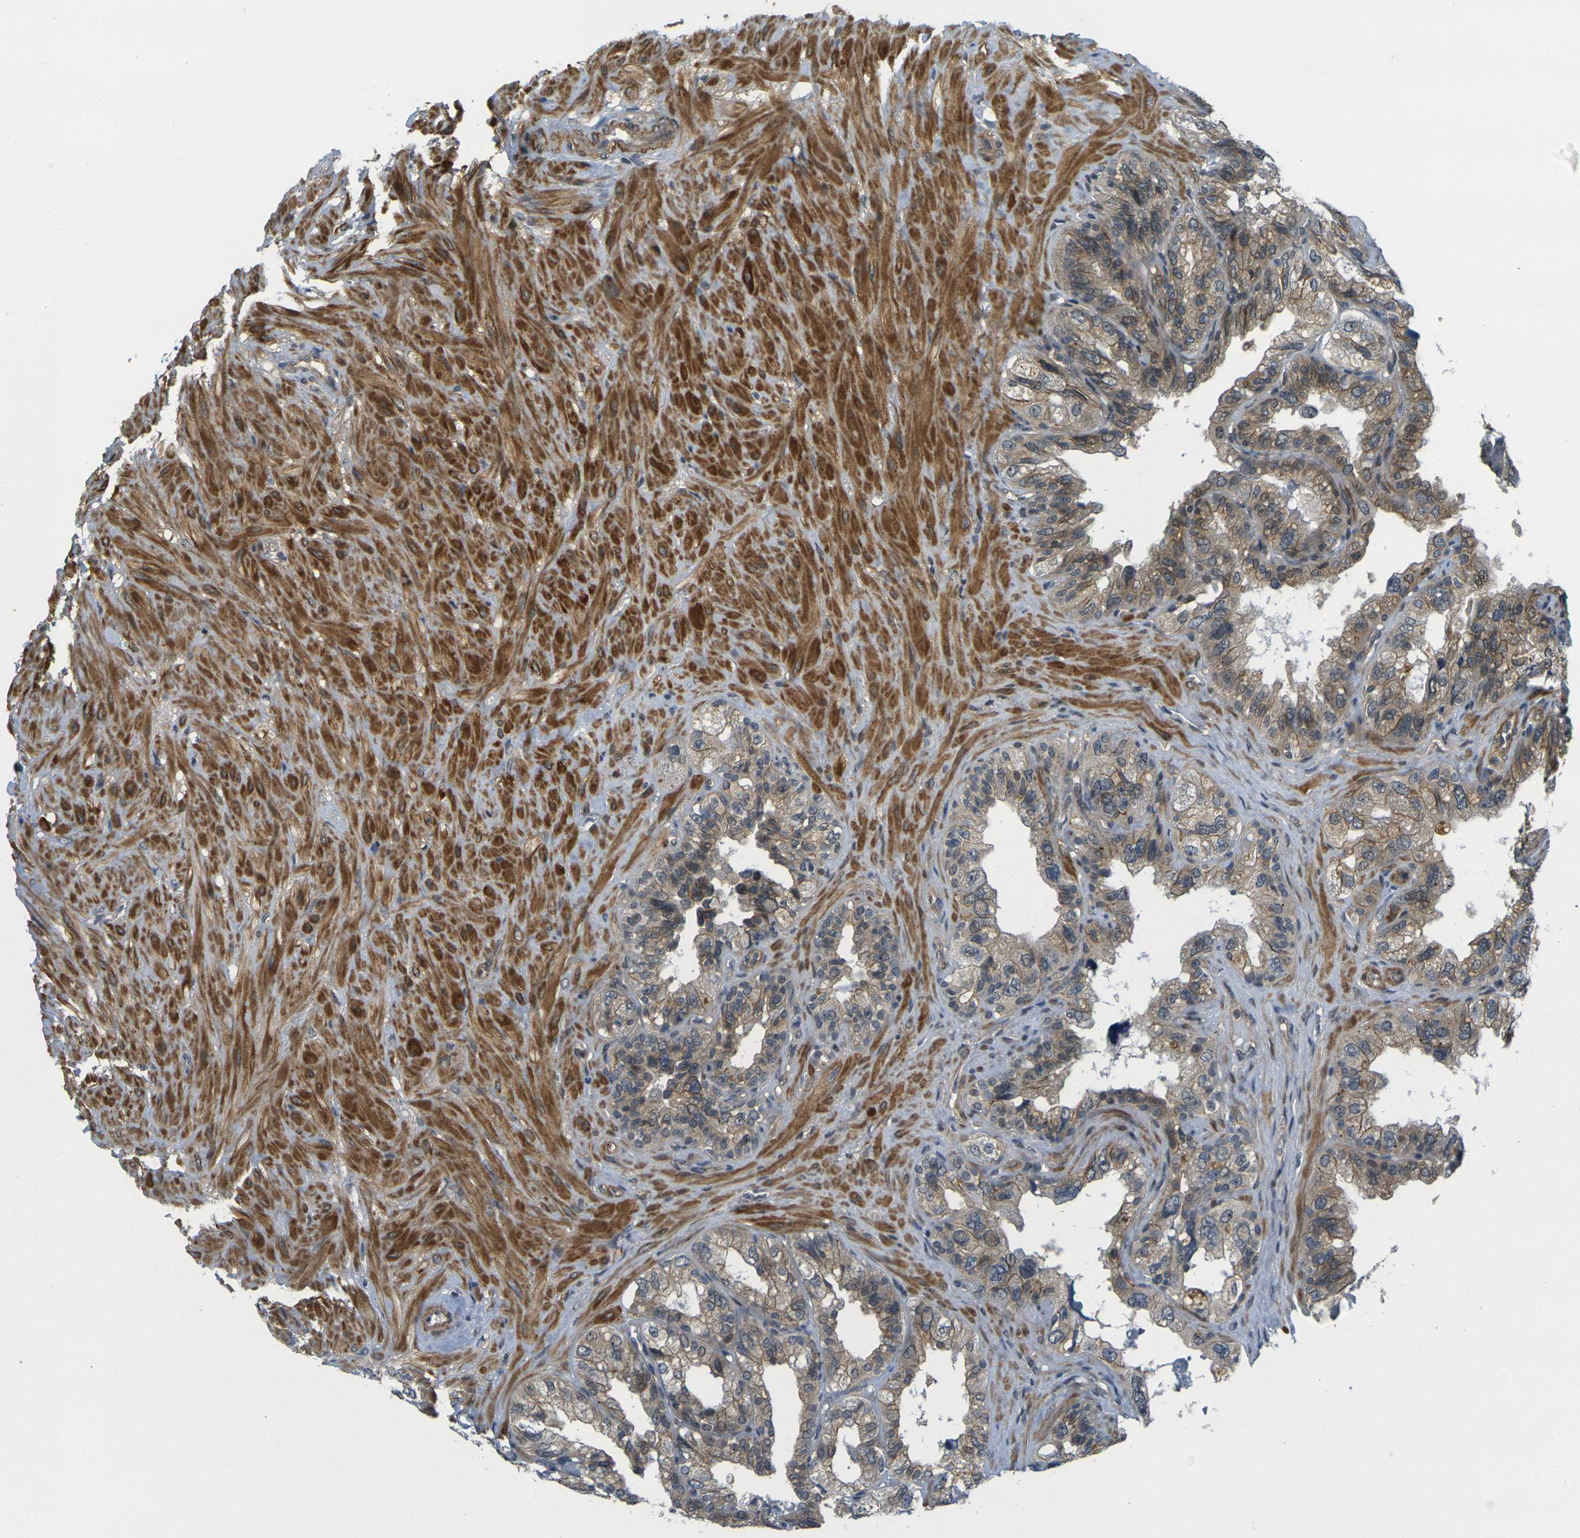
{"staining": {"intensity": "weak", "quantity": ">75%", "location": "cytoplasmic/membranous"}, "tissue": "seminal vesicle", "cell_type": "Glandular cells", "image_type": "normal", "snomed": [{"axis": "morphology", "description": "Normal tissue, NOS"}, {"axis": "topography", "description": "Seminal veicle"}], "caption": "A histopathology image of seminal vesicle stained for a protein exhibits weak cytoplasmic/membranous brown staining in glandular cells. Using DAB (3,3'-diaminobenzidine) (brown) and hematoxylin (blue) stains, captured at high magnification using brightfield microscopy.", "gene": "KCTD10", "patient": {"sex": "male", "age": 68}}